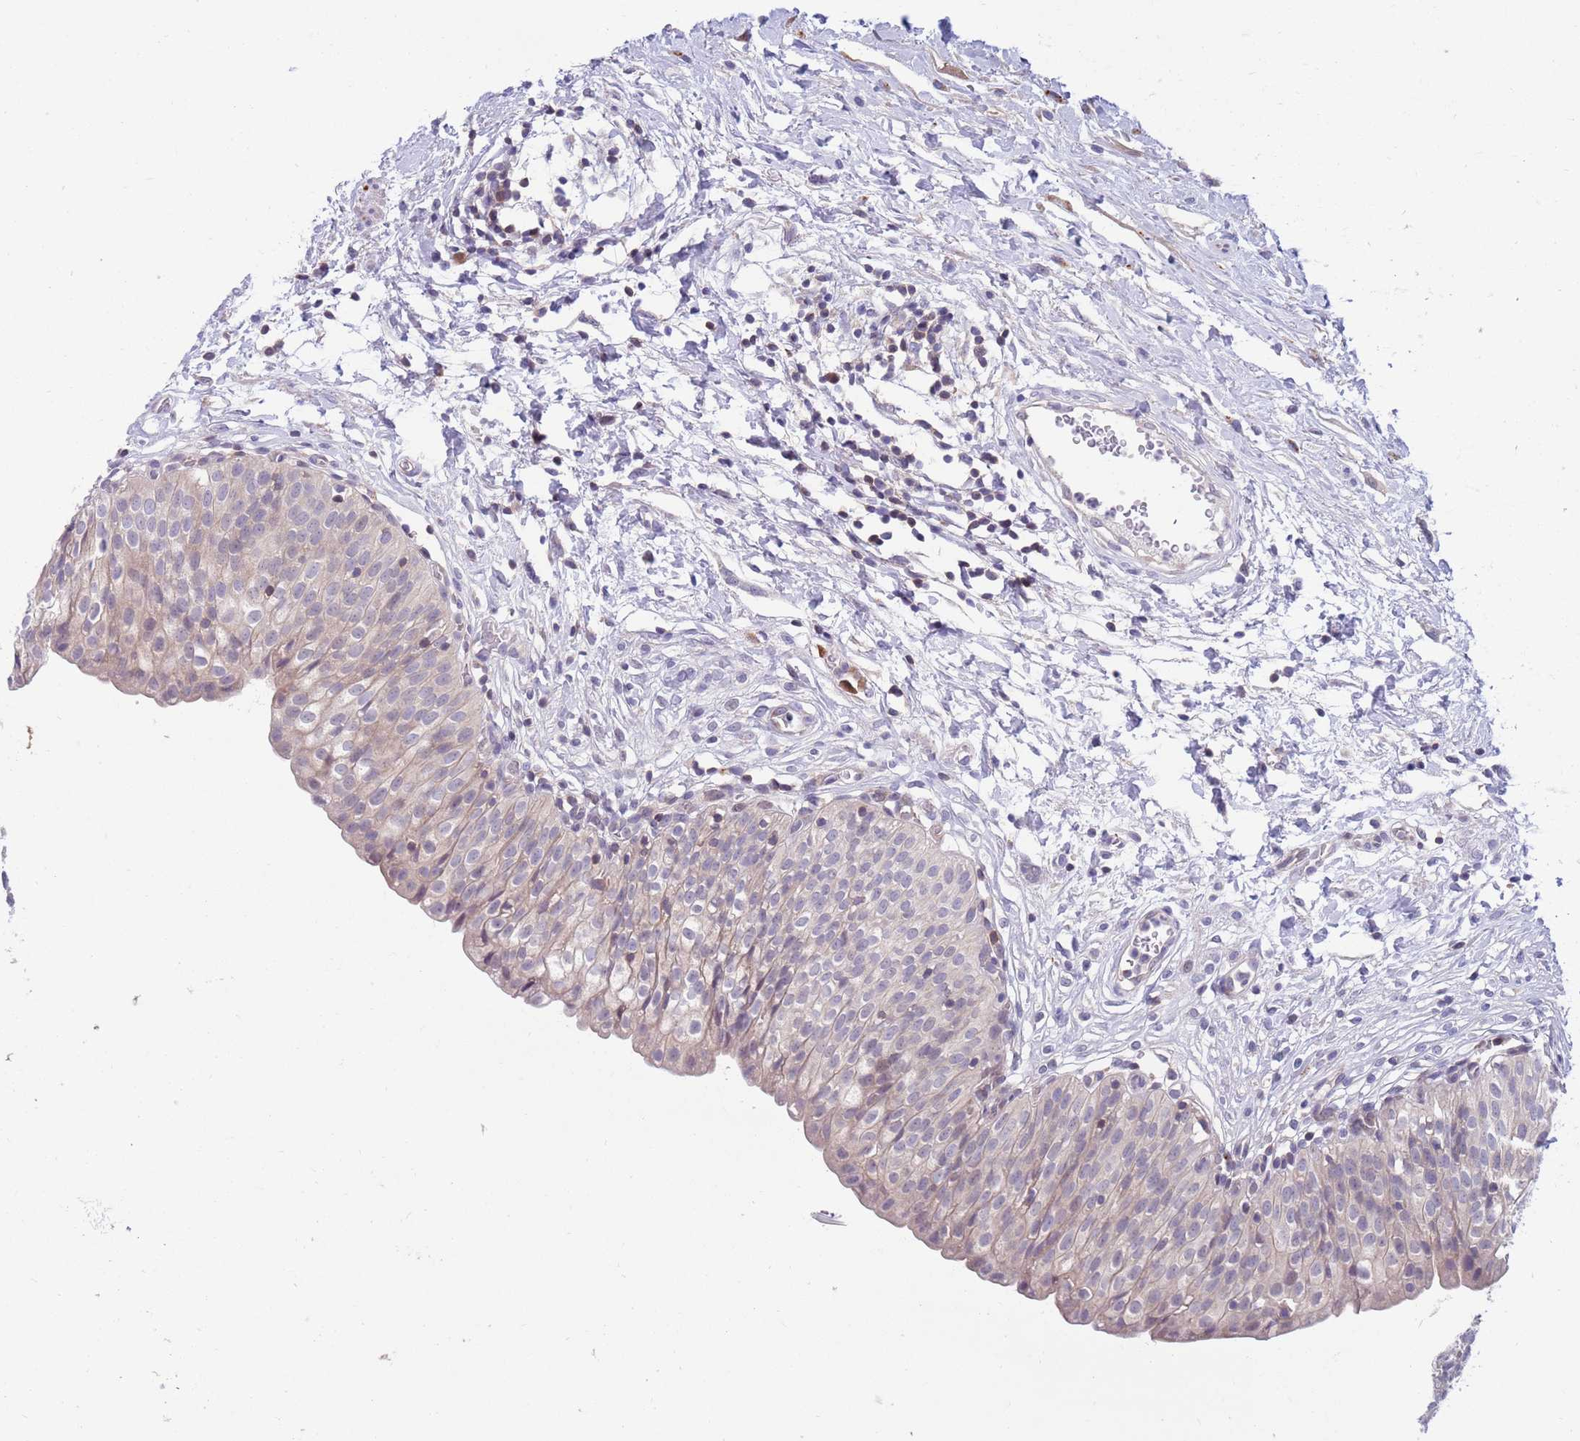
{"staining": {"intensity": "weak", "quantity": "<25%", "location": "nuclear"}, "tissue": "urinary bladder", "cell_type": "Urothelial cells", "image_type": "normal", "snomed": [{"axis": "morphology", "description": "Normal tissue, NOS"}, {"axis": "topography", "description": "Urinary bladder"}], "caption": "Protein analysis of unremarkable urinary bladder reveals no significant staining in urothelial cells.", "gene": "KLHL29", "patient": {"sex": "male", "age": 55}}